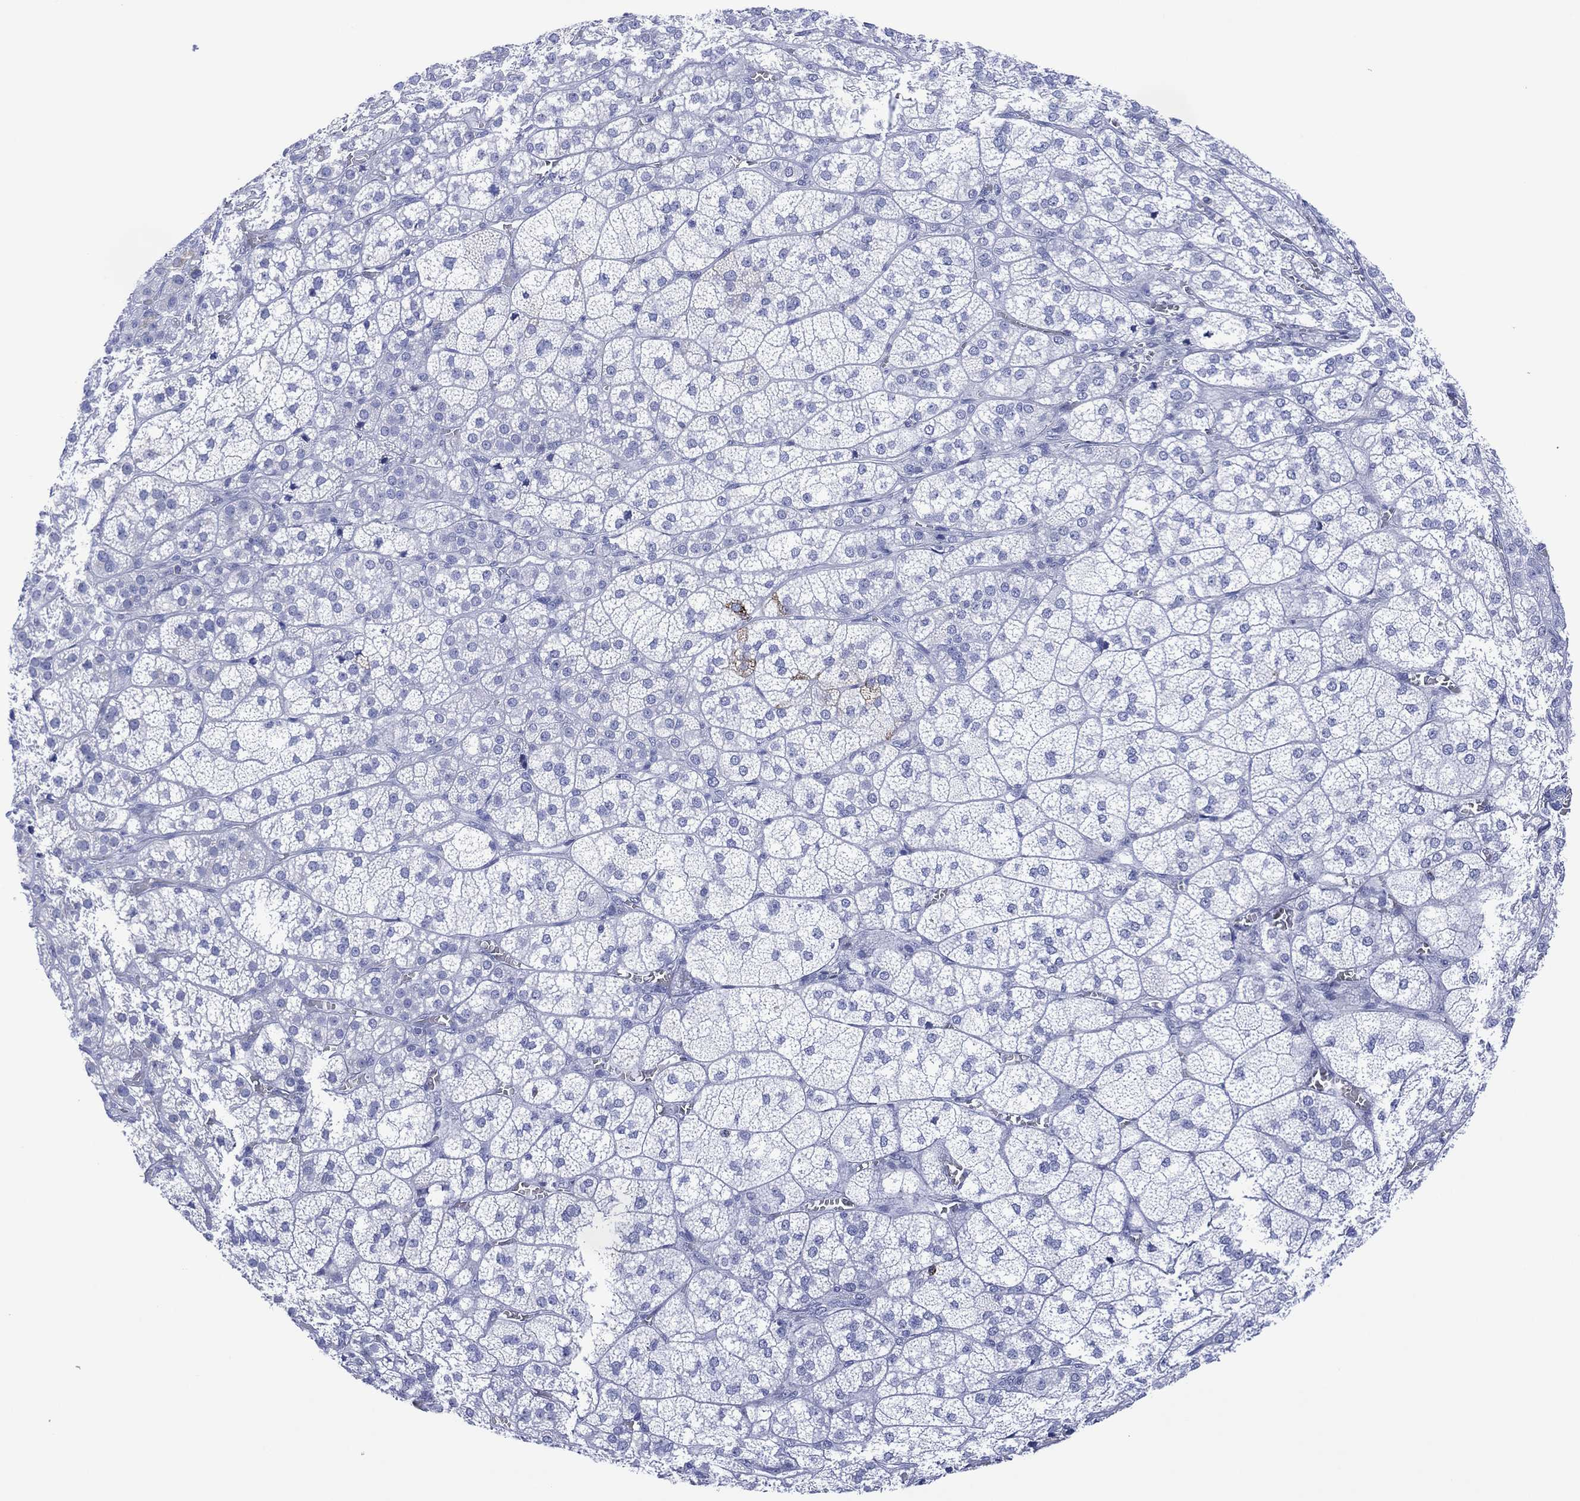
{"staining": {"intensity": "negative", "quantity": "none", "location": "none"}, "tissue": "adrenal gland", "cell_type": "Glandular cells", "image_type": "normal", "snomed": [{"axis": "morphology", "description": "Normal tissue, NOS"}, {"axis": "topography", "description": "Adrenal gland"}], "caption": "Immunohistochemistry histopathology image of unremarkable human adrenal gland stained for a protein (brown), which demonstrates no positivity in glandular cells.", "gene": "DPP4", "patient": {"sex": "female", "age": 60}}